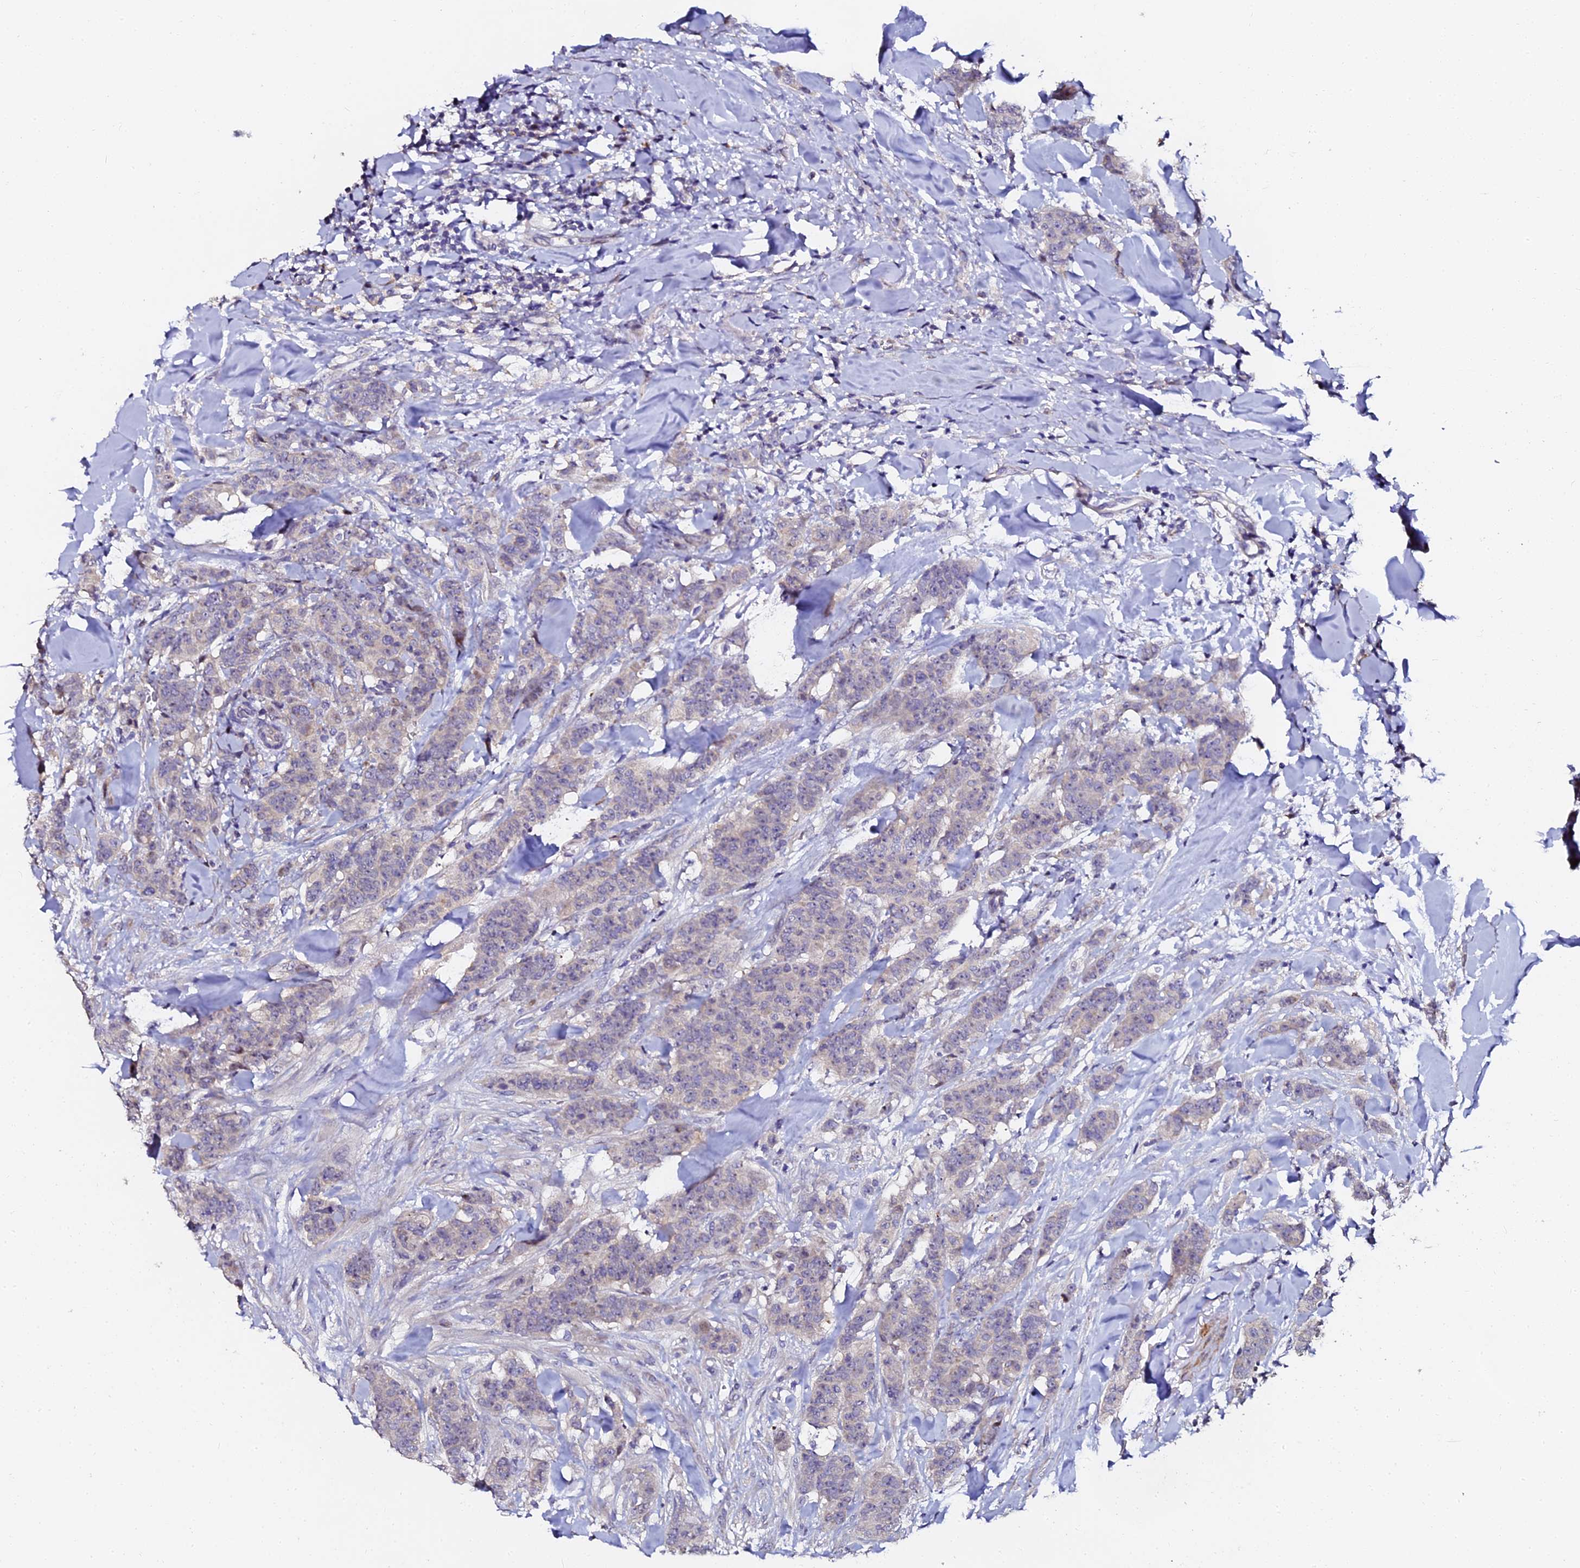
{"staining": {"intensity": "negative", "quantity": "none", "location": "none"}, "tissue": "breast cancer", "cell_type": "Tumor cells", "image_type": "cancer", "snomed": [{"axis": "morphology", "description": "Duct carcinoma"}, {"axis": "topography", "description": "Breast"}], "caption": "An image of breast invasive ductal carcinoma stained for a protein reveals no brown staining in tumor cells.", "gene": "GPN3", "patient": {"sex": "female", "age": 40}}